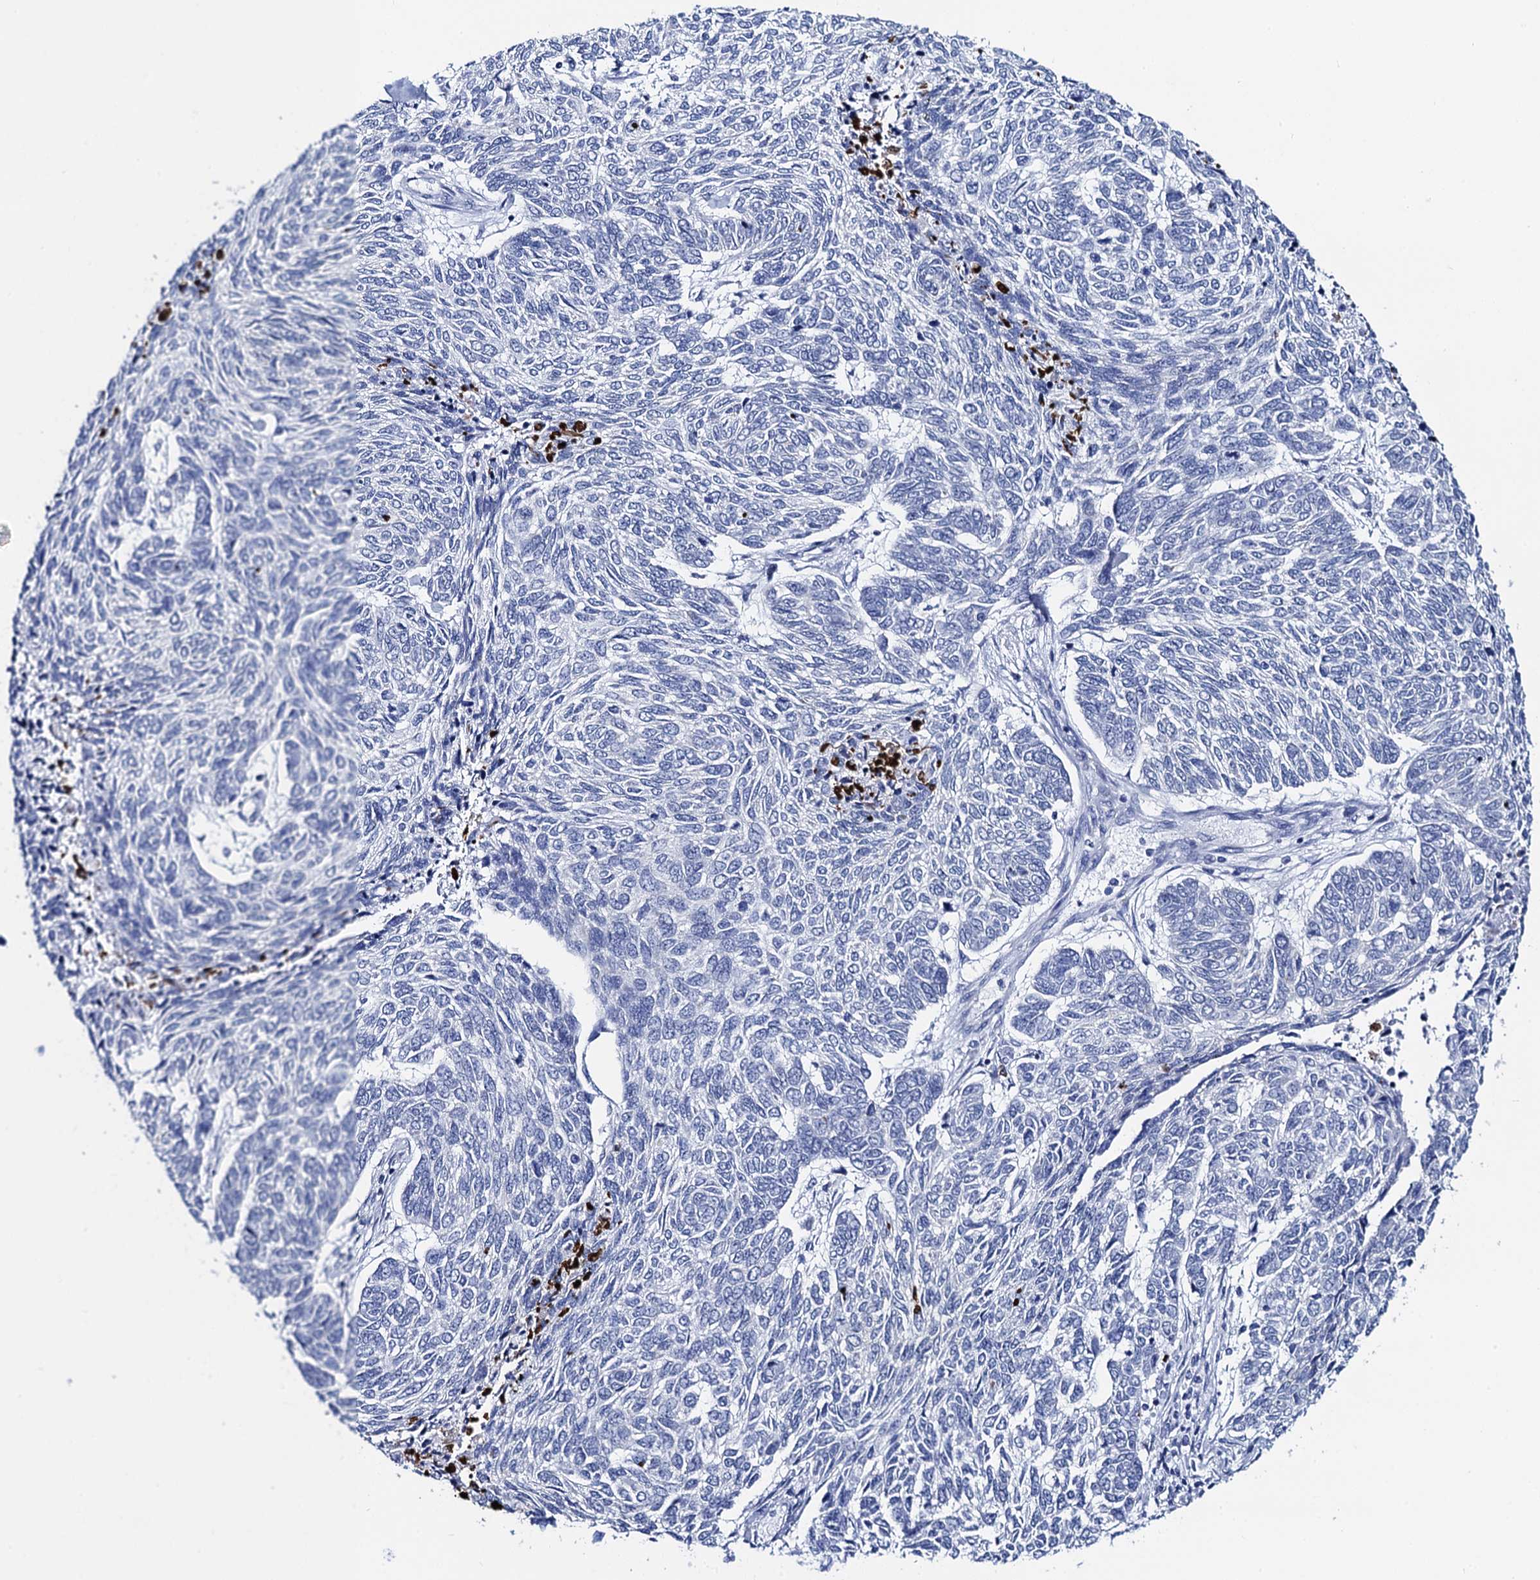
{"staining": {"intensity": "negative", "quantity": "none", "location": "none"}, "tissue": "skin cancer", "cell_type": "Tumor cells", "image_type": "cancer", "snomed": [{"axis": "morphology", "description": "Basal cell carcinoma"}, {"axis": "topography", "description": "Skin"}], "caption": "A photomicrograph of skin cancer stained for a protein reveals no brown staining in tumor cells.", "gene": "ACADSB", "patient": {"sex": "female", "age": 65}}